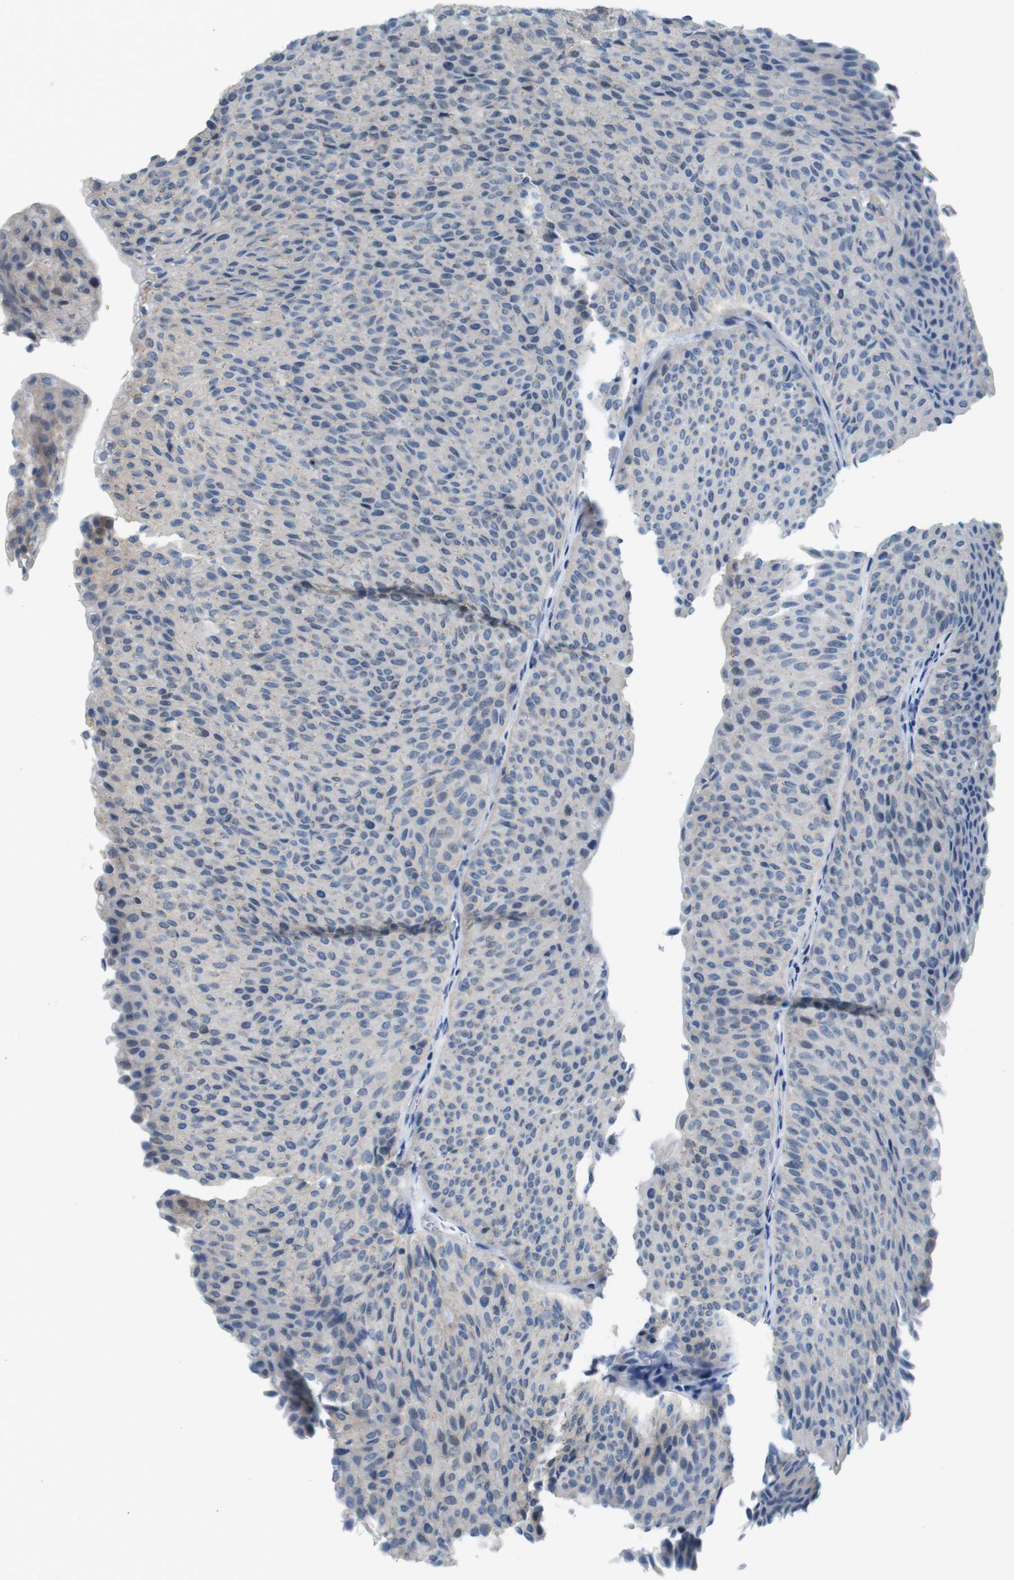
{"staining": {"intensity": "negative", "quantity": "none", "location": "none"}, "tissue": "urothelial cancer", "cell_type": "Tumor cells", "image_type": "cancer", "snomed": [{"axis": "morphology", "description": "Urothelial carcinoma, Low grade"}, {"axis": "topography", "description": "Urinary bladder"}], "caption": "Tumor cells are negative for brown protein staining in low-grade urothelial carcinoma.", "gene": "SKI", "patient": {"sex": "male", "age": 78}}